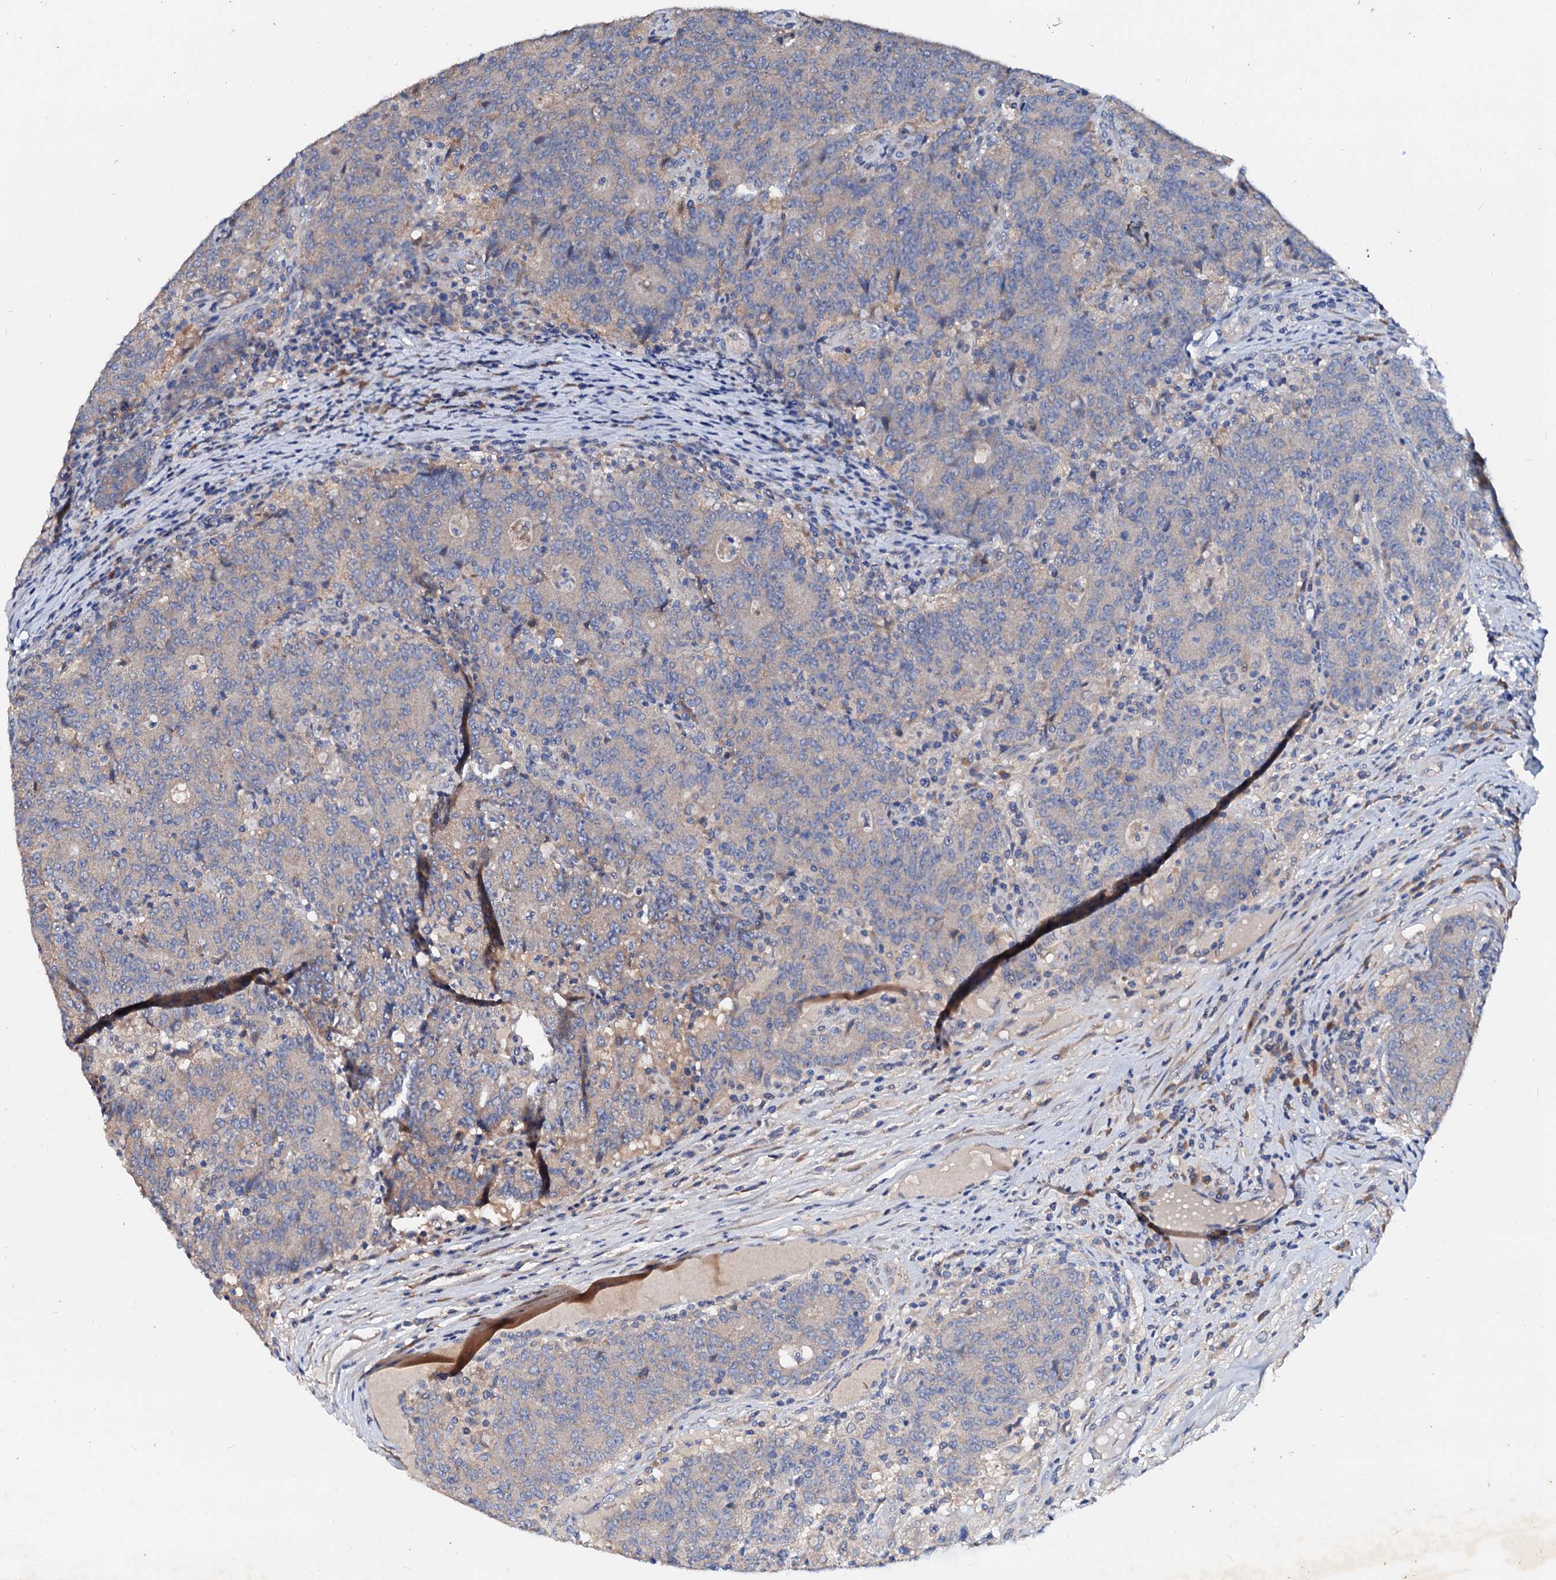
{"staining": {"intensity": "weak", "quantity": "<25%", "location": "cytoplasmic/membranous"}, "tissue": "colorectal cancer", "cell_type": "Tumor cells", "image_type": "cancer", "snomed": [{"axis": "morphology", "description": "Adenocarcinoma, NOS"}, {"axis": "topography", "description": "Colon"}], "caption": "A high-resolution image shows immunohistochemistry (IHC) staining of colorectal cancer, which shows no significant positivity in tumor cells. The staining is performed using DAB brown chromogen with nuclei counter-stained in using hematoxylin.", "gene": "EXTL1", "patient": {"sex": "female", "age": 75}}